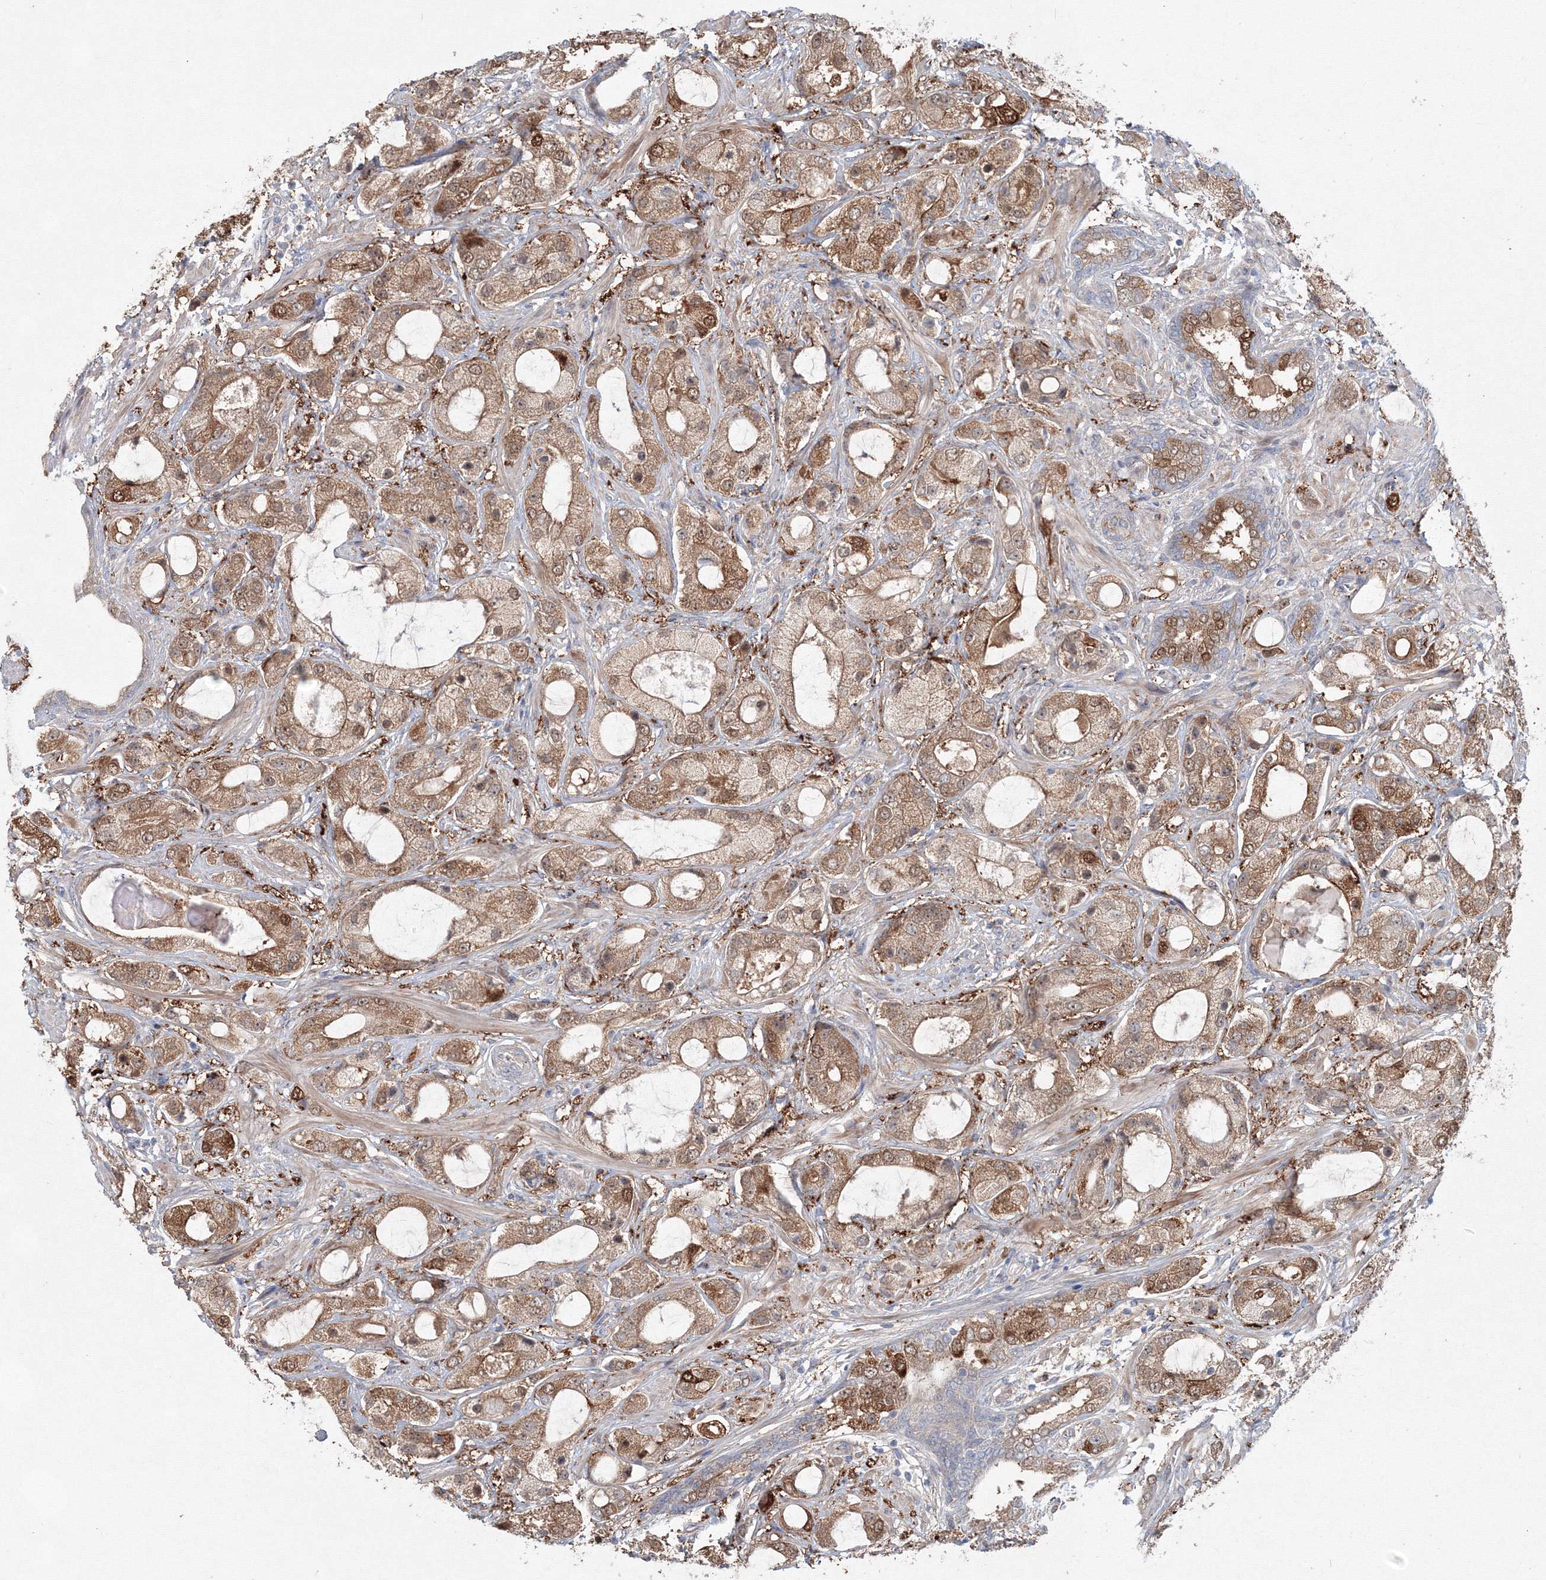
{"staining": {"intensity": "moderate", "quantity": ">75%", "location": "cytoplasmic/membranous"}, "tissue": "prostate cancer", "cell_type": "Tumor cells", "image_type": "cancer", "snomed": [{"axis": "morphology", "description": "Normal tissue, NOS"}, {"axis": "morphology", "description": "Adenocarcinoma, High grade"}, {"axis": "topography", "description": "Prostate"}, {"axis": "topography", "description": "Peripheral nerve tissue"}], "caption": "A medium amount of moderate cytoplasmic/membranous positivity is present in approximately >75% of tumor cells in prostate high-grade adenocarcinoma tissue.", "gene": "MKRN2", "patient": {"sex": "male", "age": 59}}